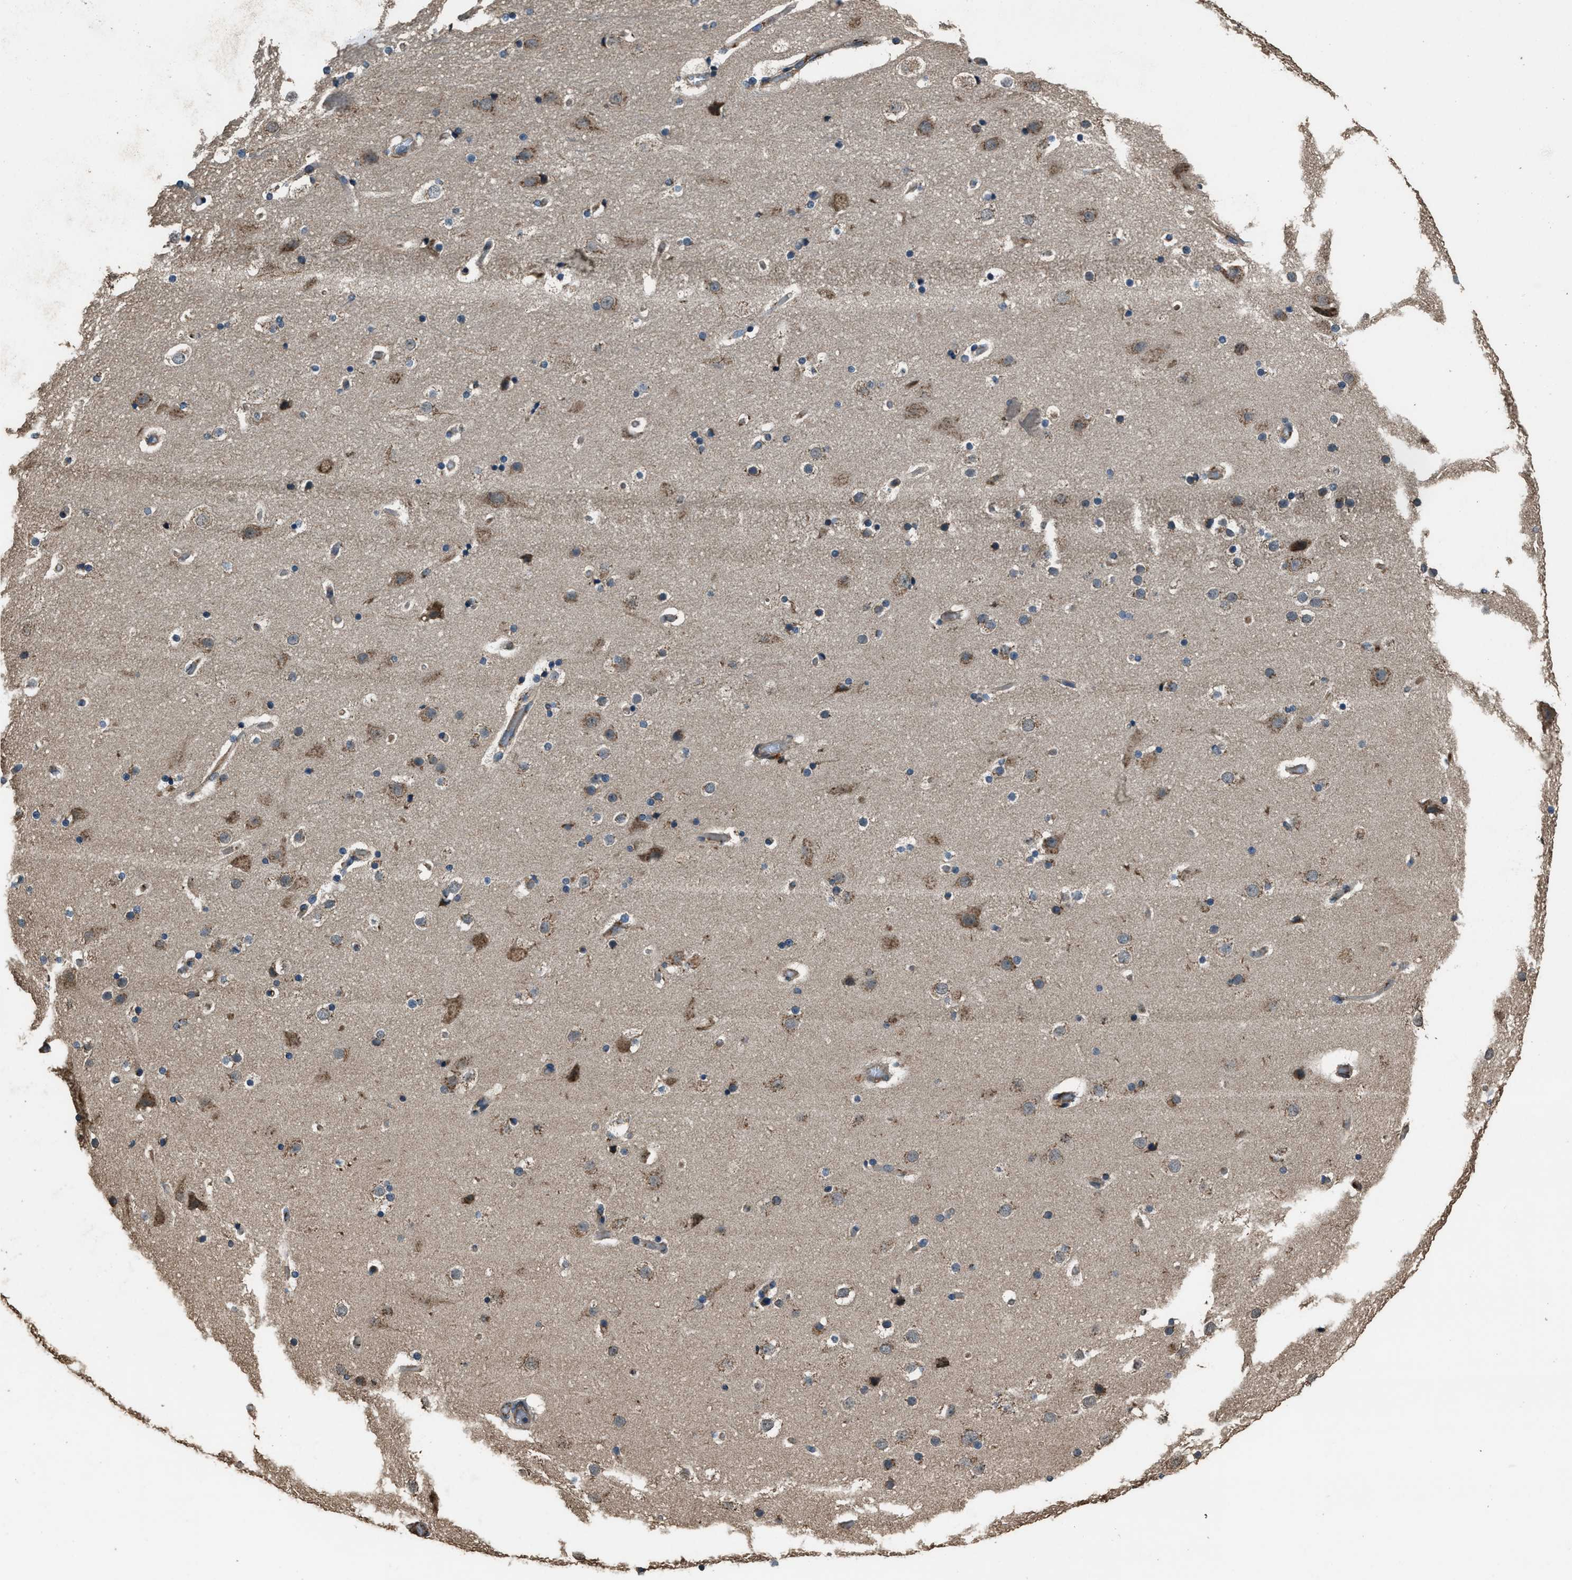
{"staining": {"intensity": "moderate", "quantity": ">75%", "location": "cytoplasmic/membranous"}, "tissue": "cerebral cortex", "cell_type": "Endothelial cells", "image_type": "normal", "snomed": [{"axis": "morphology", "description": "Normal tissue, NOS"}, {"axis": "topography", "description": "Cerebral cortex"}], "caption": "A brown stain highlights moderate cytoplasmic/membranous expression of a protein in endothelial cells of benign human cerebral cortex. (Stains: DAB (3,3'-diaminobenzidine) in brown, nuclei in blue, Microscopy: brightfield microscopy at high magnification).", "gene": "SLC38A10", "patient": {"sex": "male", "age": 57}}